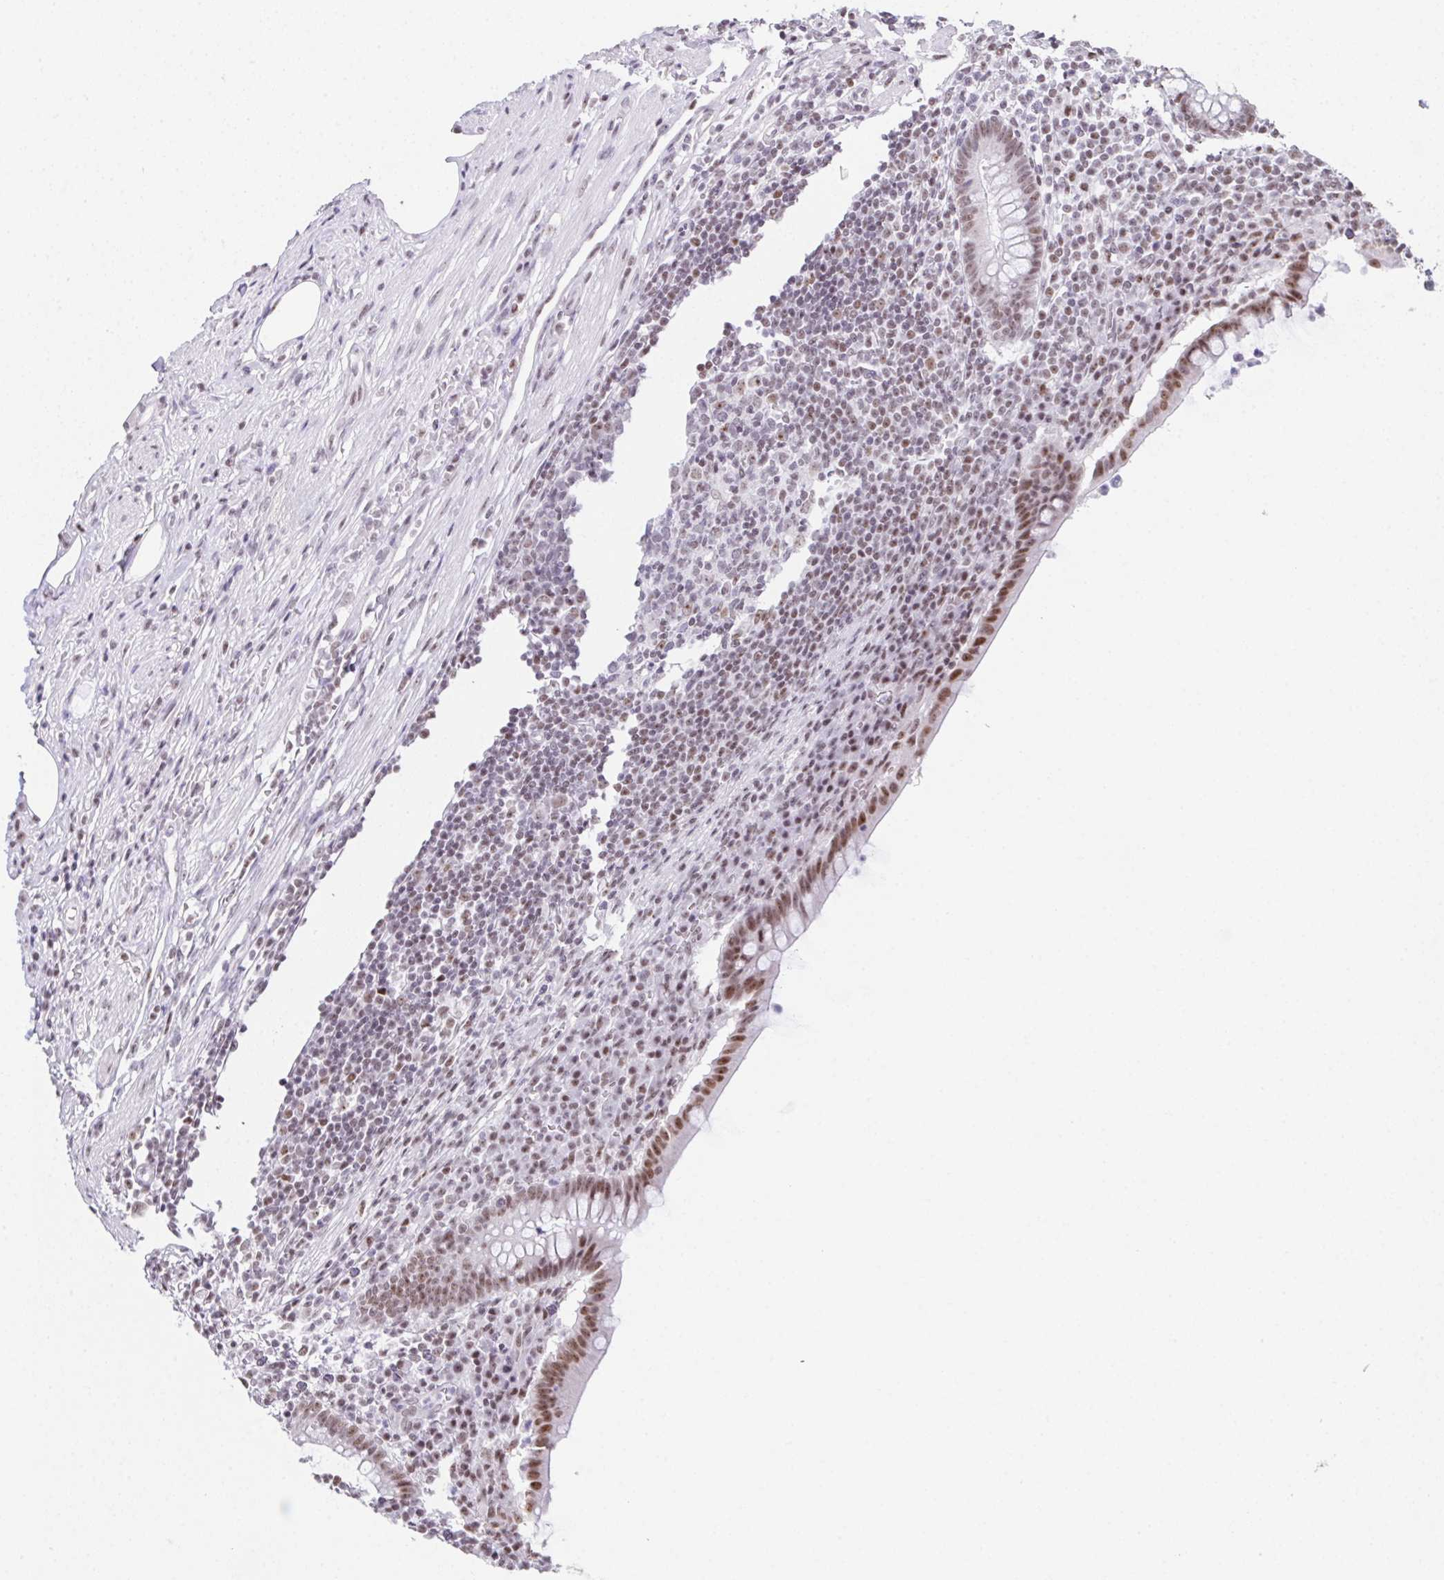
{"staining": {"intensity": "moderate", "quantity": ">75%", "location": "nuclear"}, "tissue": "appendix", "cell_type": "Glandular cells", "image_type": "normal", "snomed": [{"axis": "morphology", "description": "Normal tissue, NOS"}, {"axis": "topography", "description": "Appendix"}], "caption": "Appendix was stained to show a protein in brown. There is medium levels of moderate nuclear expression in about >75% of glandular cells.", "gene": "ZNF800", "patient": {"sex": "female", "age": 56}}